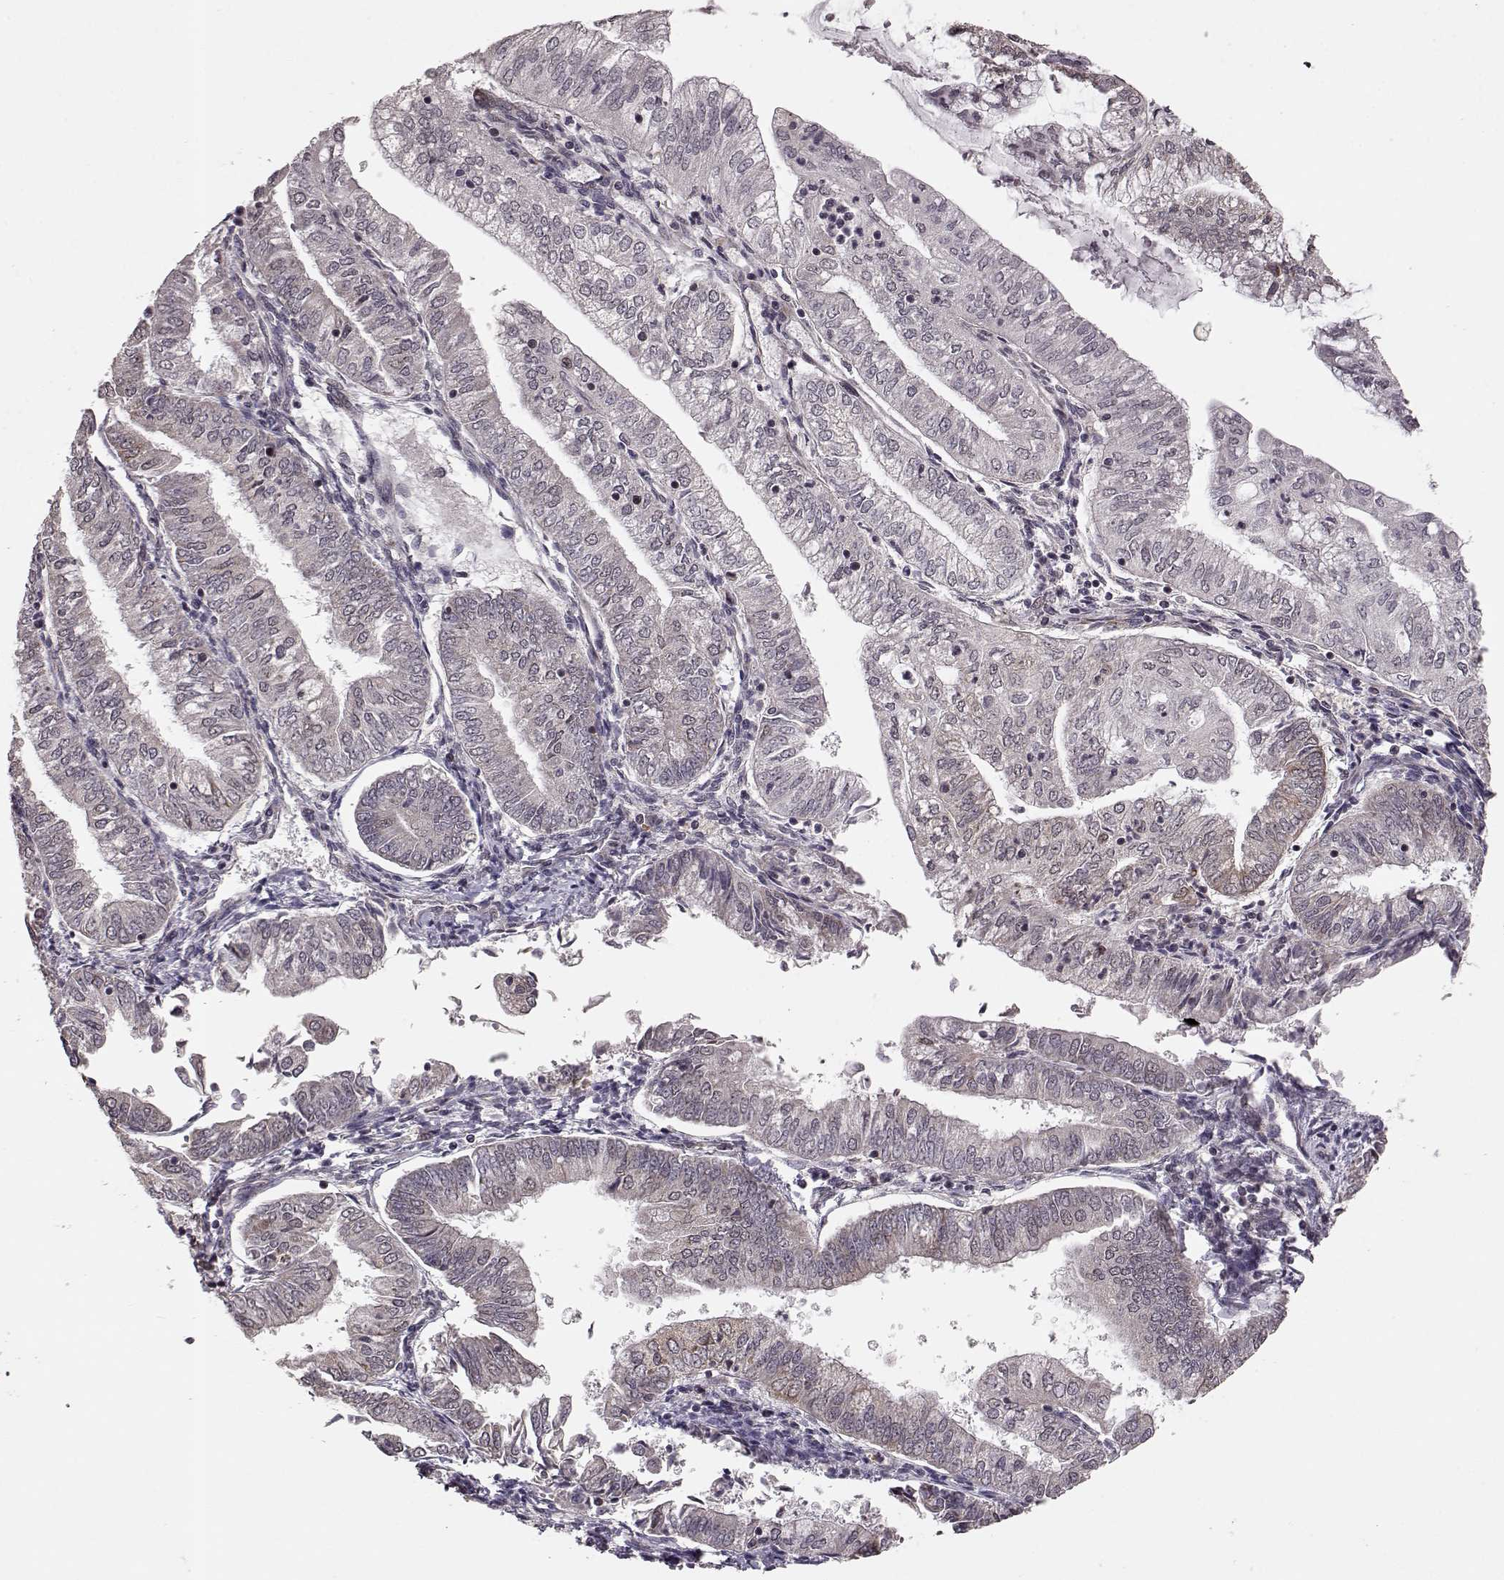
{"staining": {"intensity": "moderate", "quantity": "25%-75%", "location": "cytoplasmic/membranous"}, "tissue": "endometrial cancer", "cell_type": "Tumor cells", "image_type": "cancer", "snomed": [{"axis": "morphology", "description": "Adenocarcinoma, NOS"}, {"axis": "topography", "description": "Endometrium"}], "caption": "Immunohistochemical staining of endometrial adenocarcinoma reveals medium levels of moderate cytoplasmic/membranous staining in approximately 25%-75% of tumor cells. (DAB = brown stain, brightfield microscopy at high magnification).", "gene": "ELOVL5", "patient": {"sex": "female", "age": 55}}